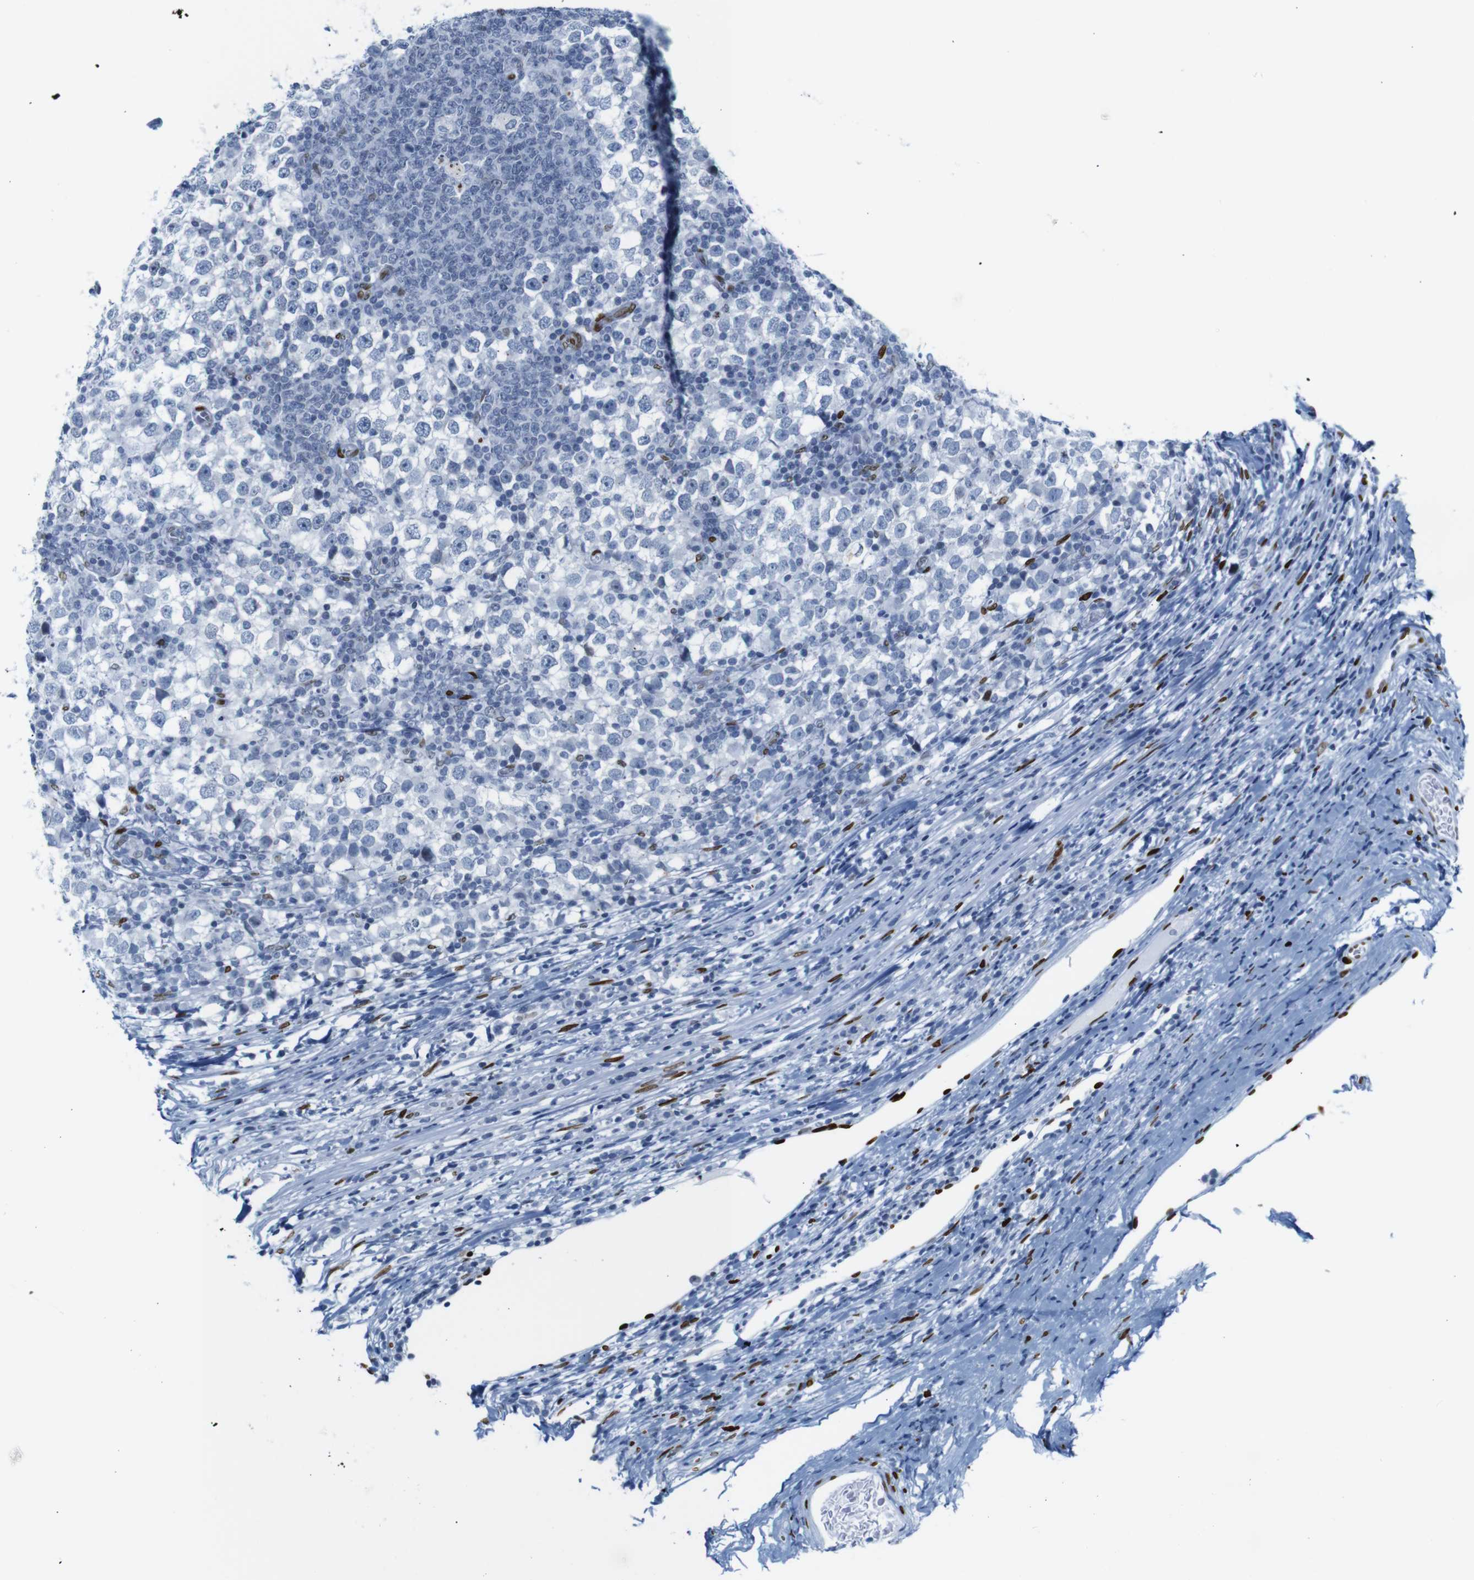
{"staining": {"intensity": "negative", "quantity": "none", "location": "none"}, "tissue": "testis cancer", "cell_type": "Tumor cells", "image_type": "cancer", "snomed": [{"axis": "morphology", "description": "Seminoma, NOS"}, {"axis": "topography", "description": "Testis"}], "caption": "Immunohistochemical staining of testis seminoma displays no significant staining in tumor cells. (DAB immunohistochemistry (IHC) with hematoxylin counter stain).", "gene": "NPIPB15", "patient": {"sex": "male", "age": 65}}